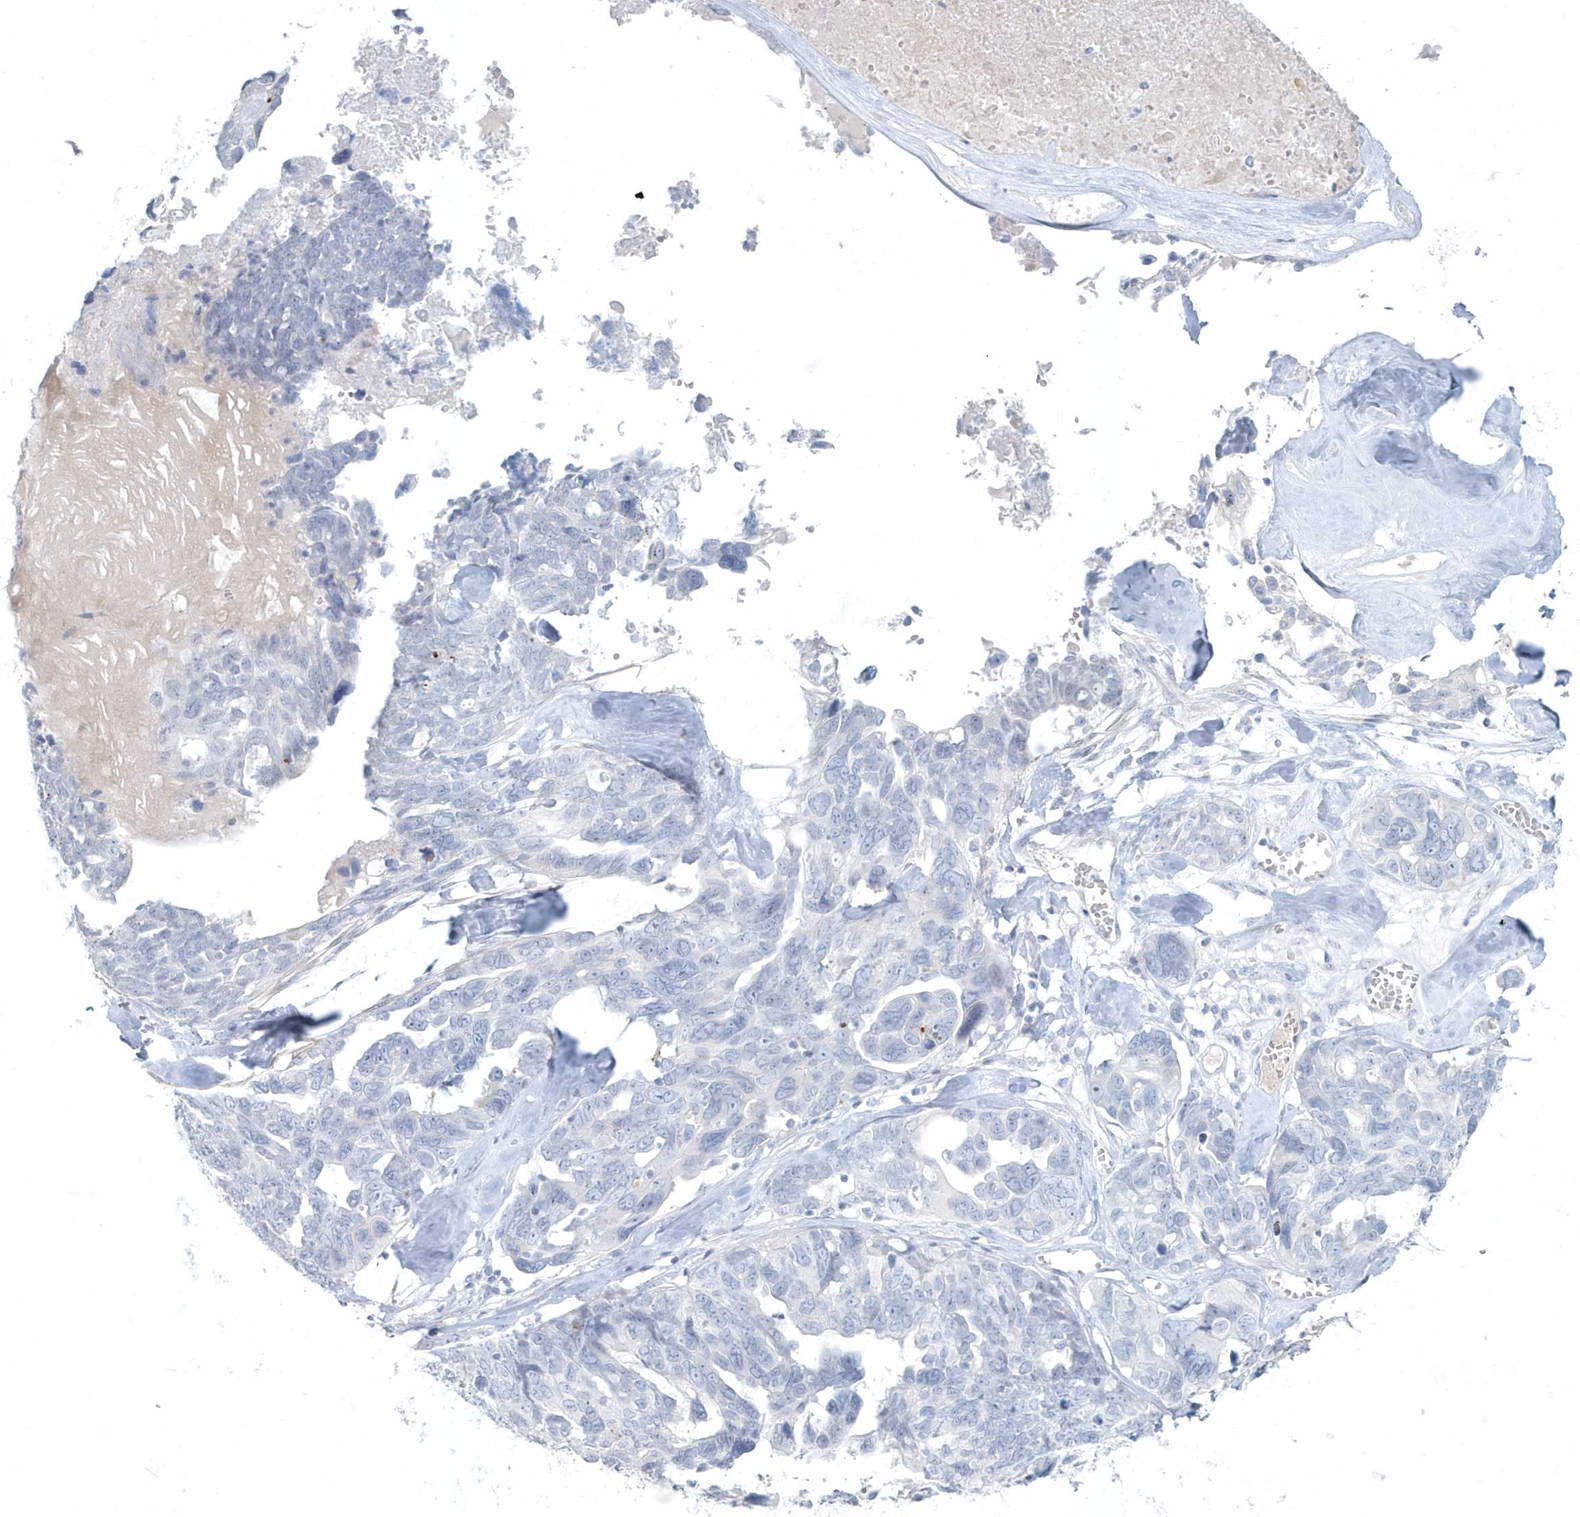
{"staining": {"intensity": "negative", "quantity": "none", "location": "none"}, "tissue": "ovarian cancer", "cell_type": "Tumor cells", "image_type": "cancer", "snomed": [{"axis": "morphology", "description": "Cystadenocarcinoma, serous, NOS"}, {"axis": "topography", "description": "Ovary"}], "caption": "Immunohistochemistry micrograph of neoplastic tissue: ovarian cancer stained with DAB (3,3'-diaminobenzidine) displays no significant protein expression in tumor cells.", "gene": "MYOT", "patient": {"sex": "female", "age": 79}}